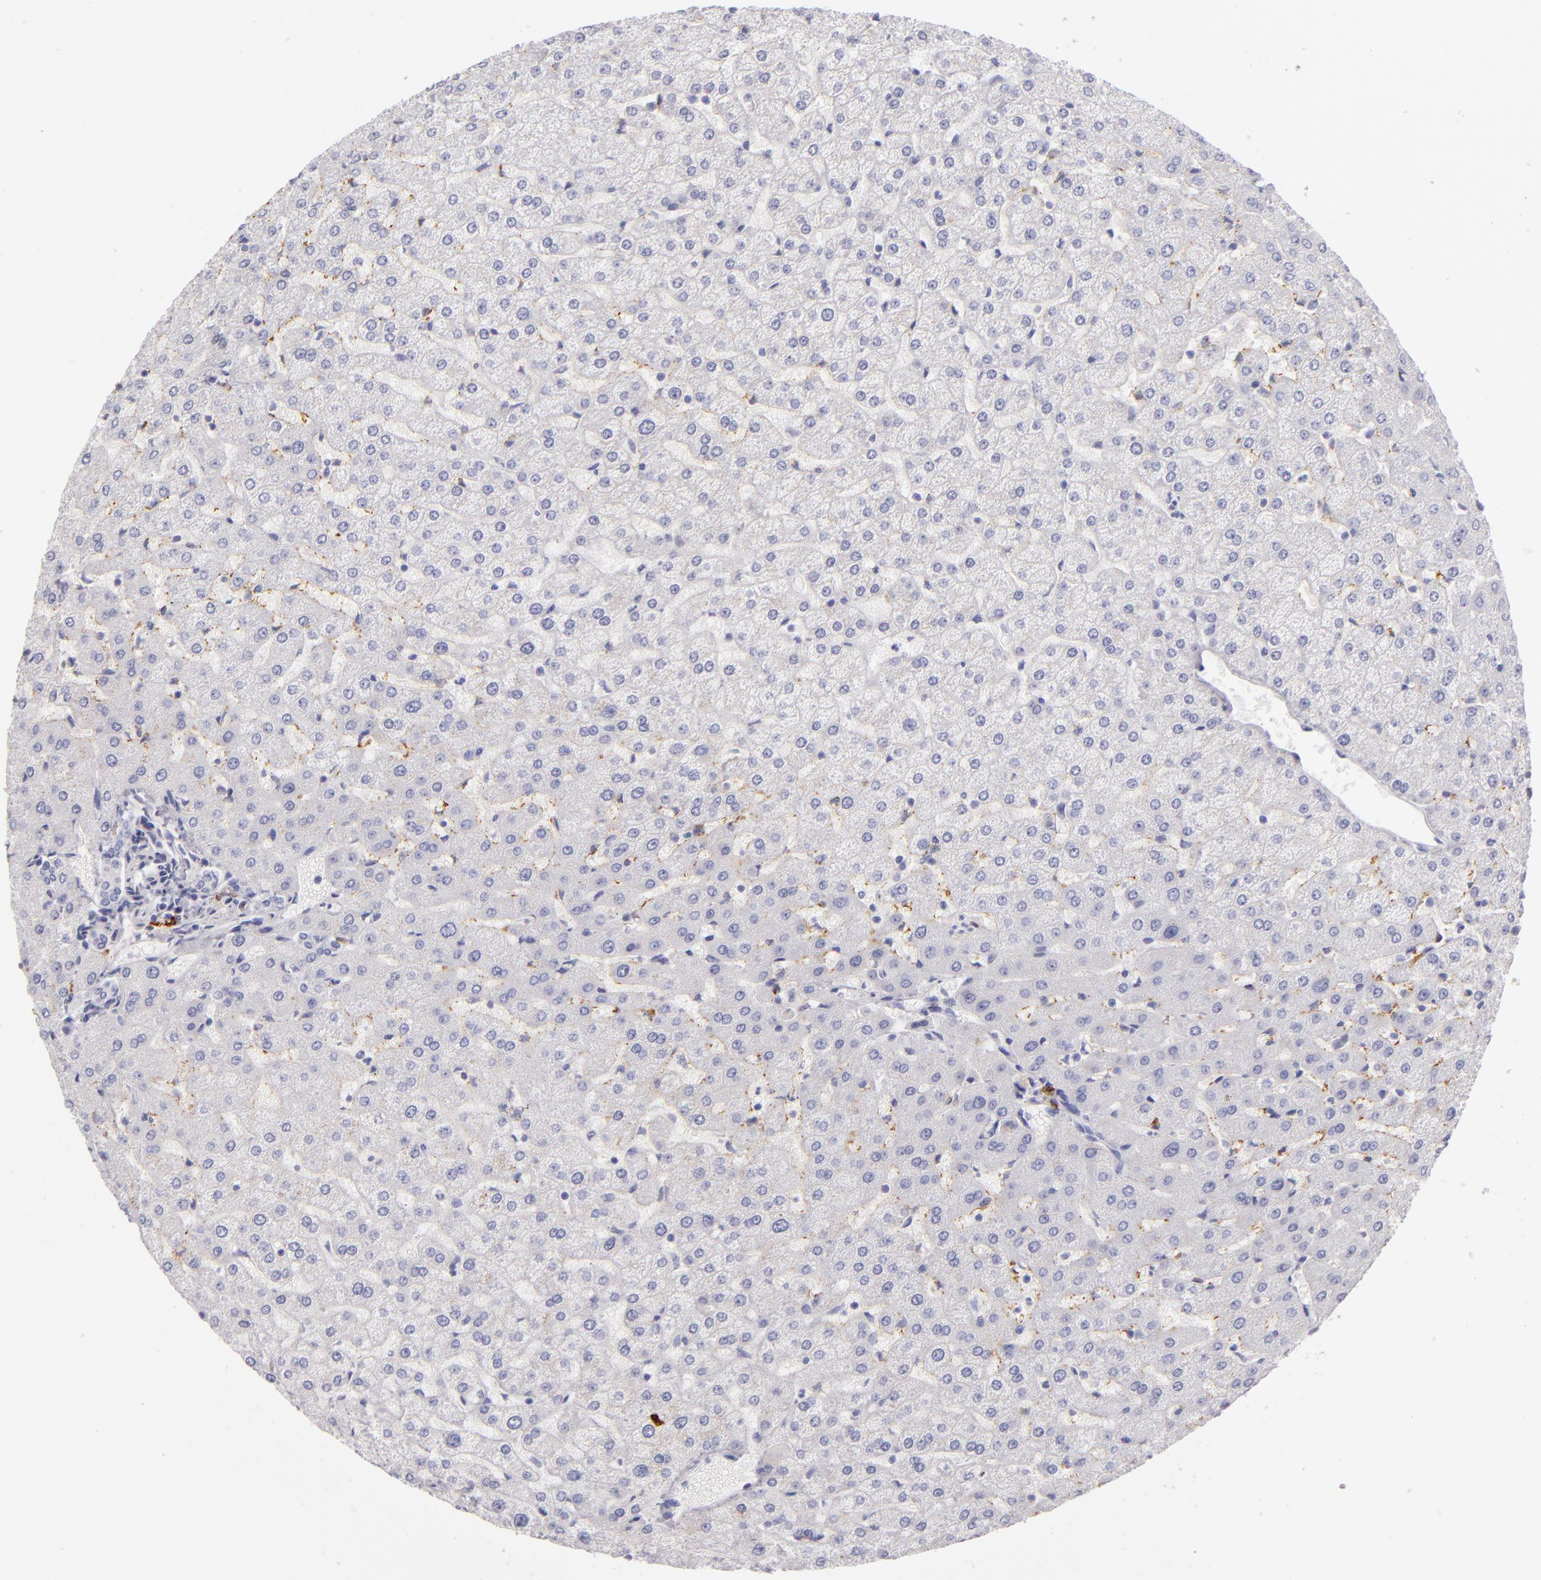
{"staining": {"intensity": "negative", "quantity": "none", "location": "none"}, "tissue": "liver", "cell_type": "Cholangiocytes", "image_type": "normal", "snomed": [{"axis": "morphology", "description": "Normal tissue, NOS"}, {"axis": "morphology", "description": "Fibrosis, NOS"}, {"axis": "topography", "description": "Liver"}], "caption": "Immunohistochemistry of normal liver displays no staining in cholangiocytes. Brightfield microscopy of immunohistochemistry stained with DAB (3,3'-diaminobenzidine) (brown) and hematoxylin (blue), captured at high magnification.", "gene": "CD207", "patient": {"sex": "female", "age": 29}}